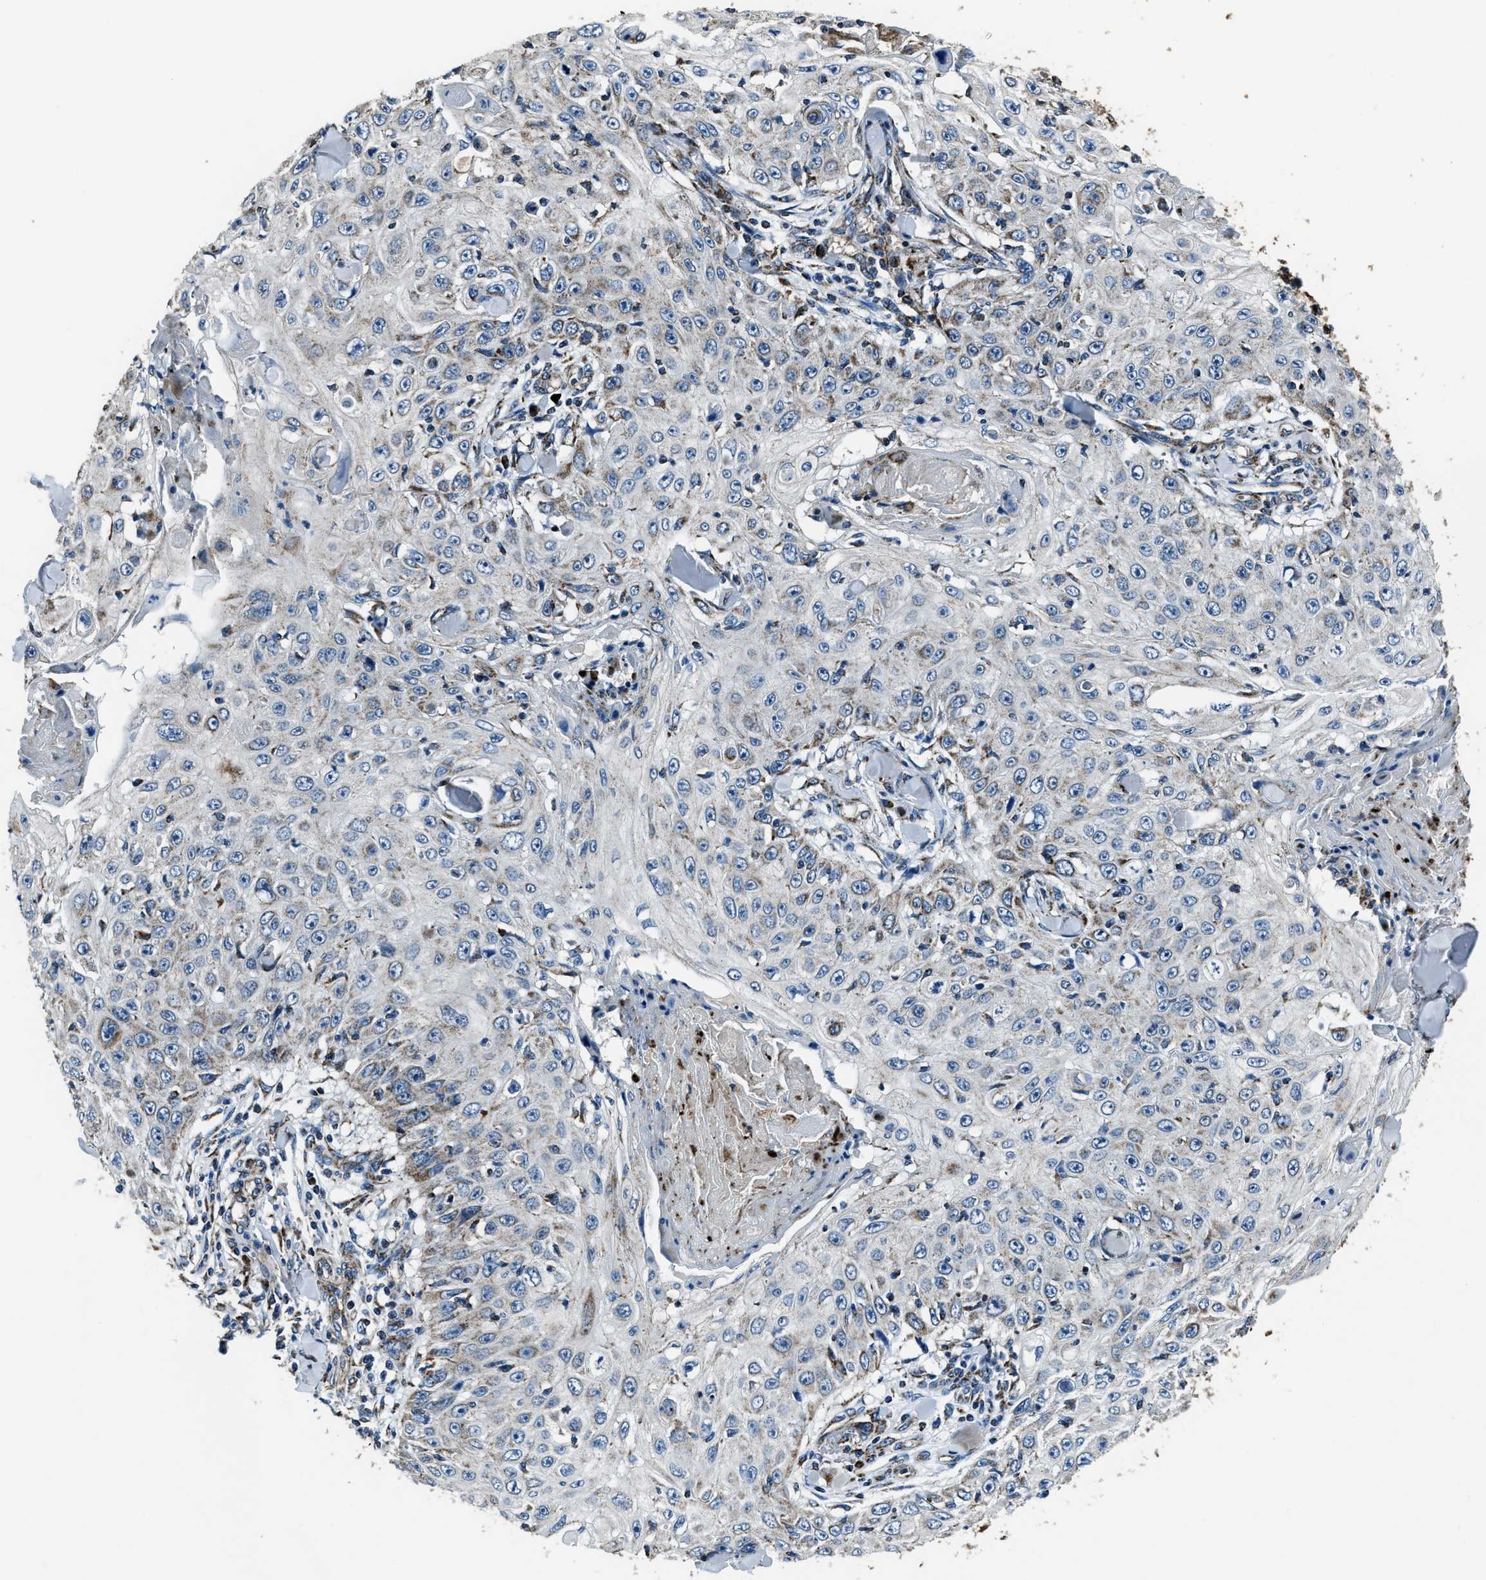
{"staining": {"intensity": "negative", "quantity": "none", "location": "none"}, "tissue": "skin cancer", "cell_type": "Tumor cells", "image_type": "cancer", "snomed": [{"axis": "morphology", "description": "Squamous cell carcinoma, NOS"}, {"axis": "topography", "description": "Skin"}], "caption": "There is no significant positivity in tumor cells of skin squamous cell carcinoma.", "gene": "OGDH", "patient": {"sex": "male", "age": 86}}